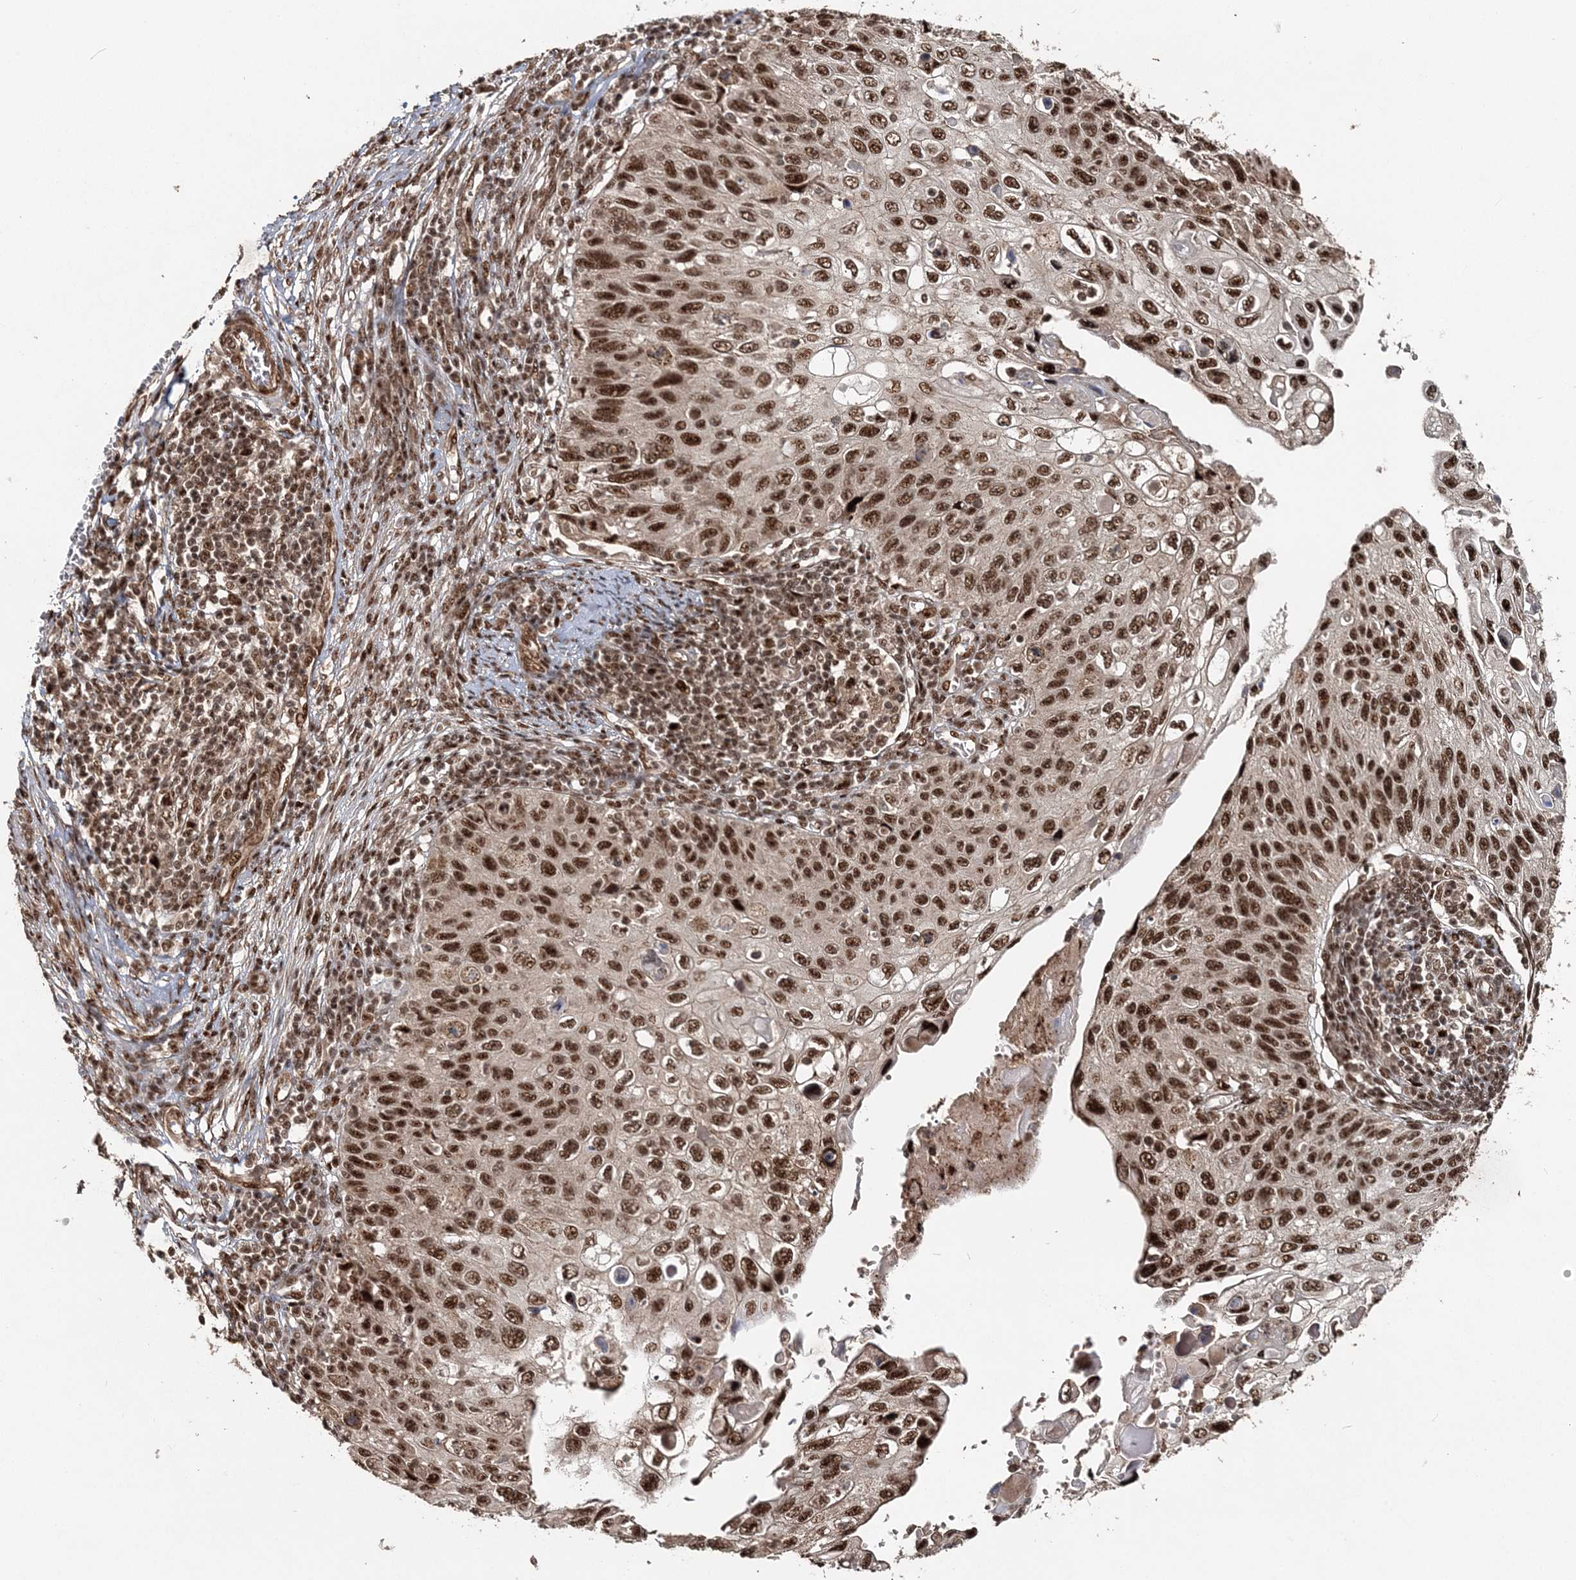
{"staining": {"intensity": "strong", "quantity": ">75%", "location": "nuclear"}, "tissue": "cervical cancer", "cell_type": "Tumor cells", "image_type": "cancer", "snomed": [{"axis": "morphology", "description": "Squamous cell carcinoma, NOS"}, {"axis": "topography", "description": "Cervix"}], "caption": "Protein expression analysis of human cervical cancer reveals strong nuclear expression in approximately >75% of tumor cells. The staining was performed using DAB (3,3'-diaminobenzidine) to visualize the protein expression in brown, while the nuclei were stained in blue with hematoxylin (Magnification: 20x).", "gene": "EXOSC8", "patient": {"sex": "female", "age": 70}}